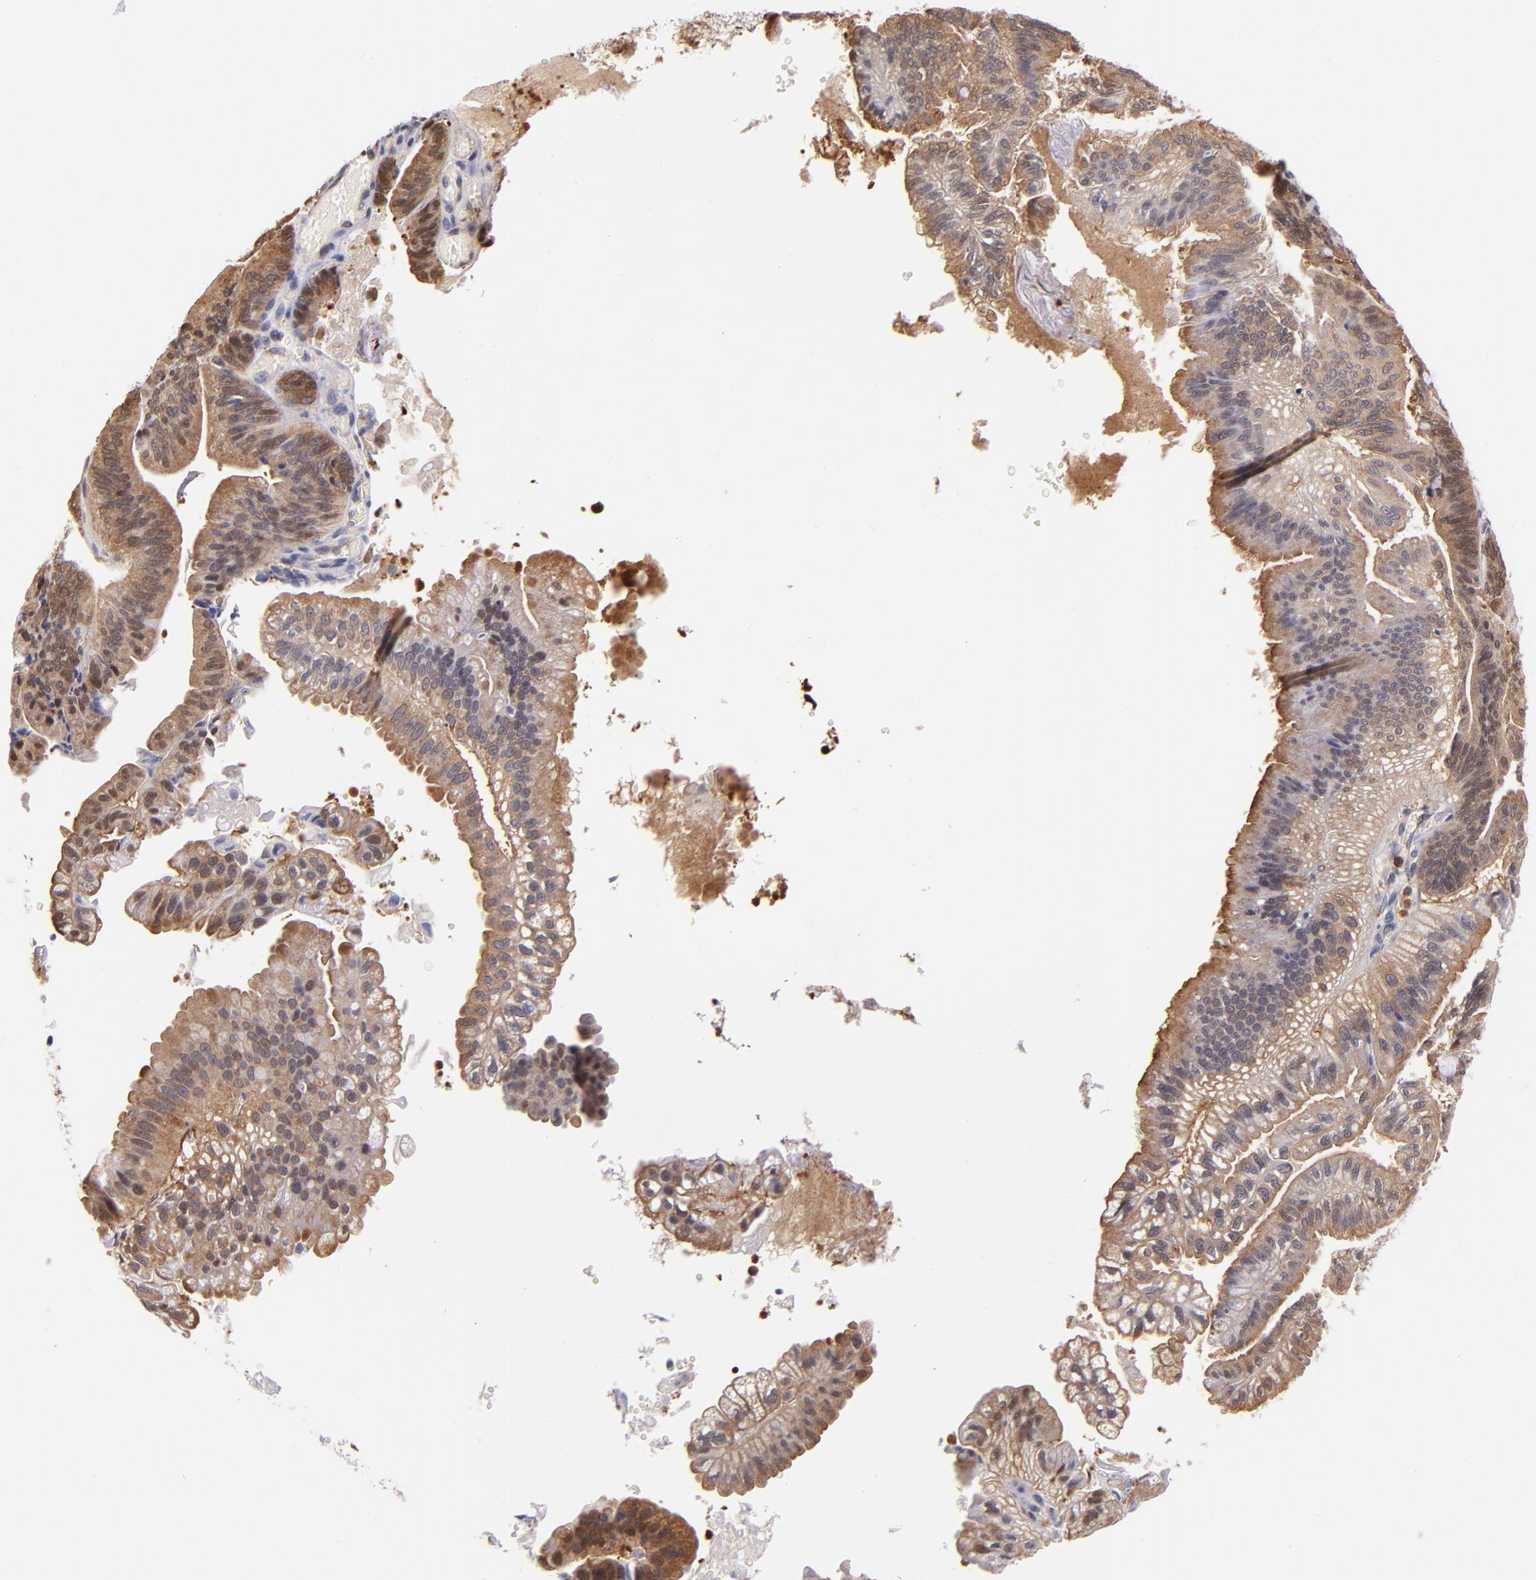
{"staining": {"intensity": "moderate", "quantity": ">75%", "location": "cytoplasmic/membranous,nuclear"}, "tissue": "pancreatic cancer", "cell_type": "Tumor cells", "image_type": "cancer", "snomed": [{"axis": "morphology", "description": "Adenocarcinoma, NOS"}, {"axis": "topography", "description": "Pancreas"}], "caption": "This is an image of immunohistochemistry staining of adenocarcinoma (pancreatic), which shows moderate staining in the cytoplasmic/membranous and nuclear of tumor cells.", "gene": "YWHAB", "patient": {"sex": "male", "age": 82}}